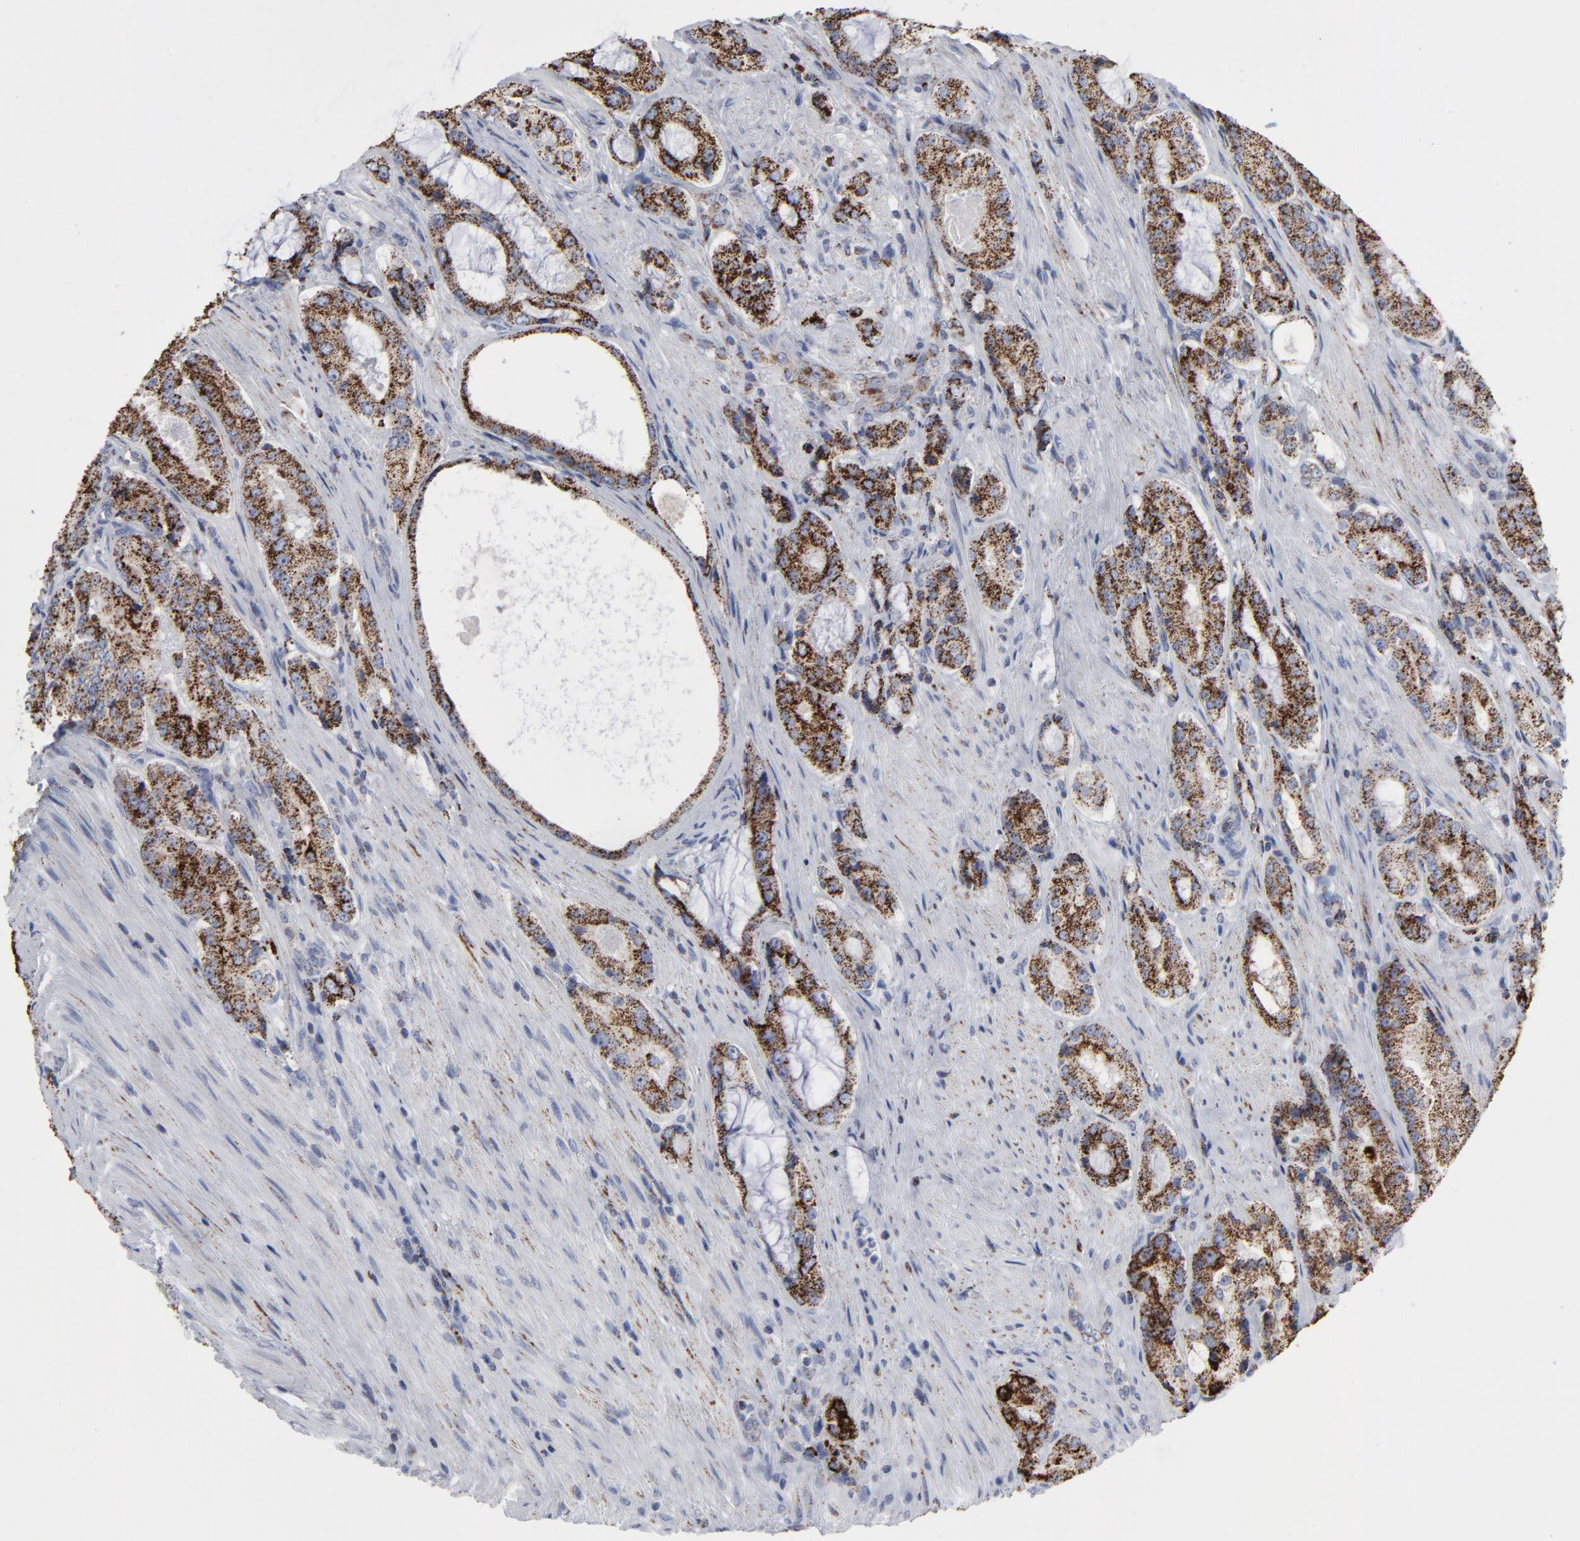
{"staining": {"intensity": "strong", "quantity": ">75%", "location": "cytoplasmic/membranous"}, "tissue": "prostate cancer", "cell_type": "Tumor cells", "image_type": "cancer", "snomed": [{"axis": "morphology", "description": "Adenocarcinoma, High grade"}, {"axis": "topography", "description": "Prostate"}], "caption": "This is an image of immunohistochemistry staining of prostate cancer (adenocarcinoma (high-grade)), which shows strong staining in the cytoplasmic/membranous of tumor cells.", "gene": "TXNRD2", "patient": {"sex": "male", "age": 72}}